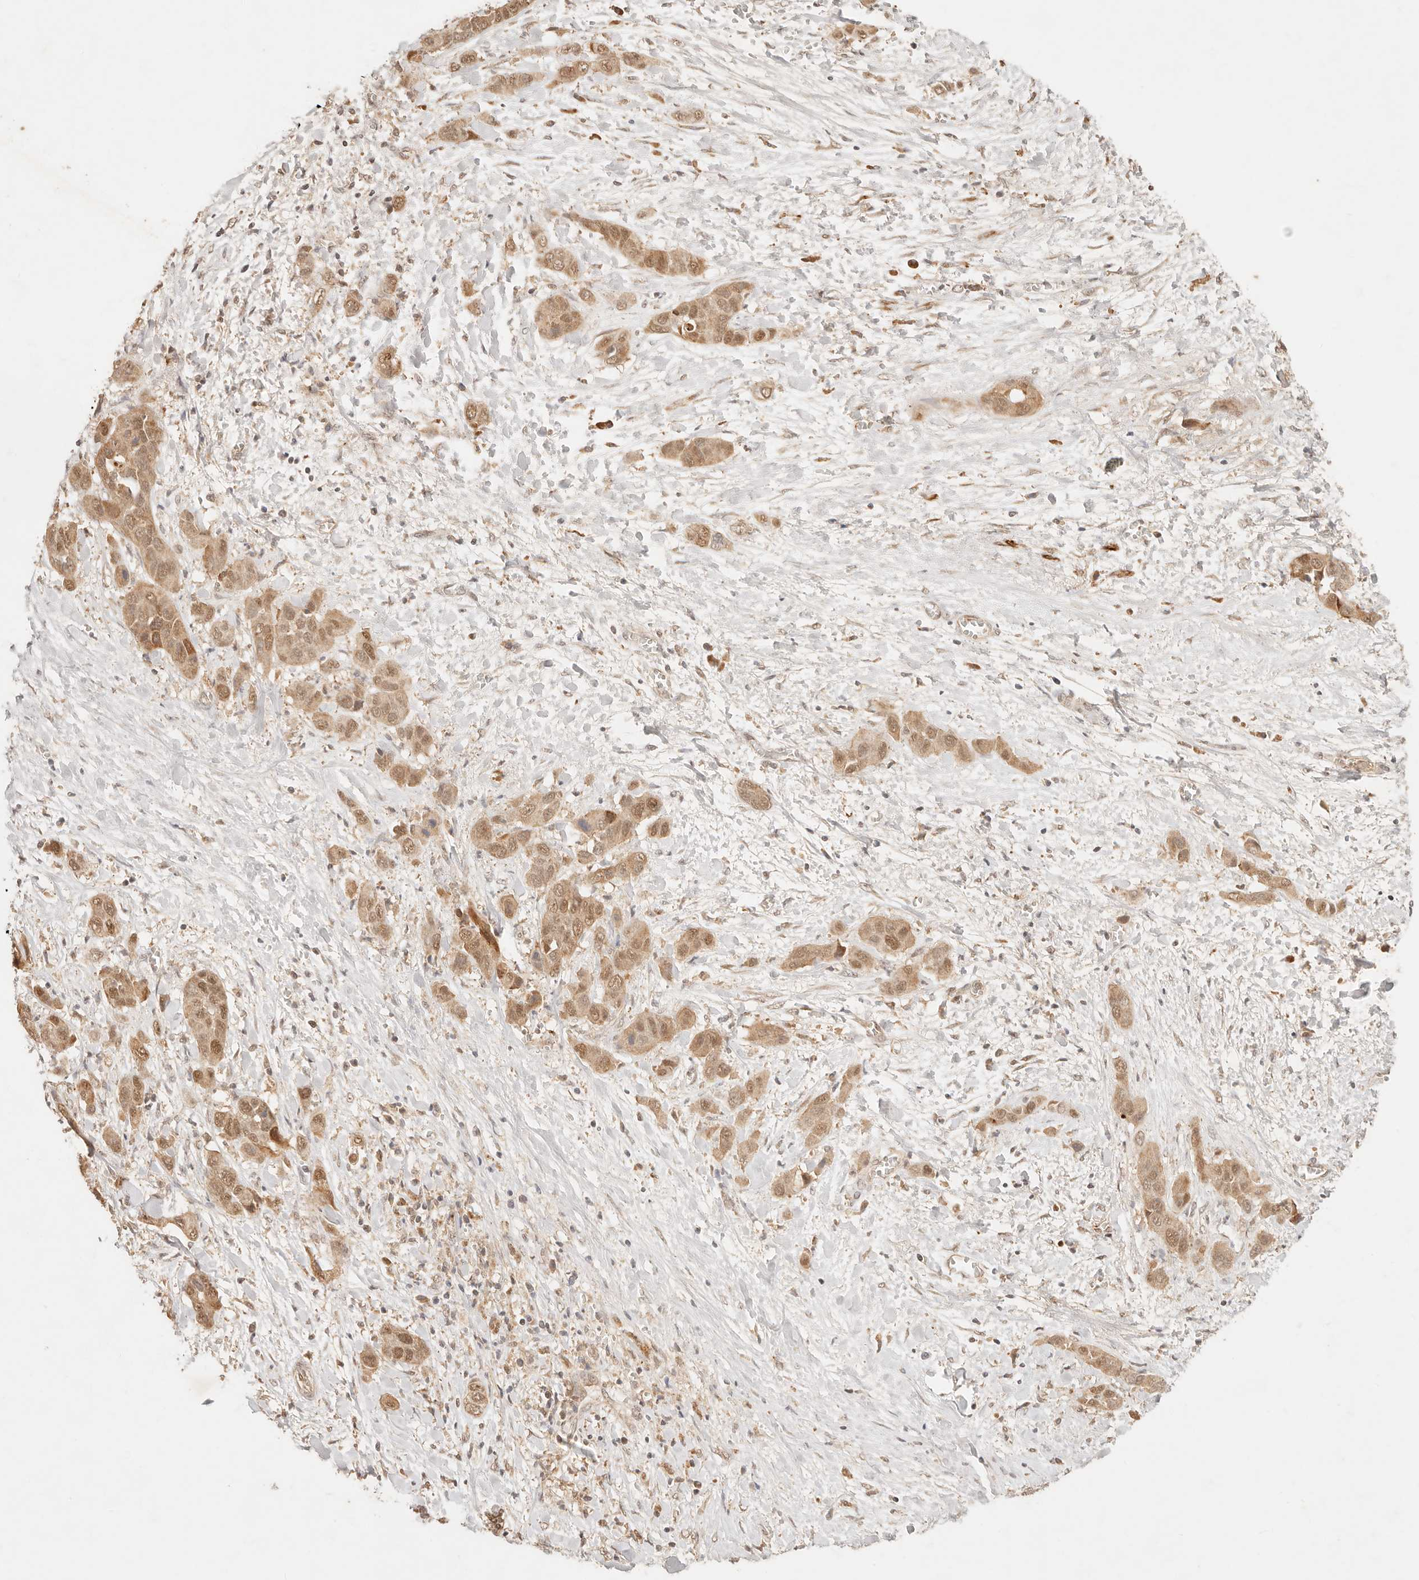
{"staining": {"intensity": "moderate", "quantity": ">75%", "location": "cytoplasmic/membranous,nuclear"}, "tissue": "liver cancer", "cell_type": "Tumor cells", "image_type": "cancer", "snomed": [{"axis": "morphology", "description": "Cholangiocarcinoma"}, {"axis": "topography", "description": "Liver"}], "caption": "Liver cancer (cholangiocarcinoma) stained for a protein reveals moderate cytoplasmic/membranous and nuclear positivity in tumor cells. (Stains: DAB (3,3'-diaminobenzidine) in brown, nuclei in blue, Microscopy: brightfield microscopy at high magnification).", "gene": "TRIM11", "patient": {"sex": "female", "age": 52}}